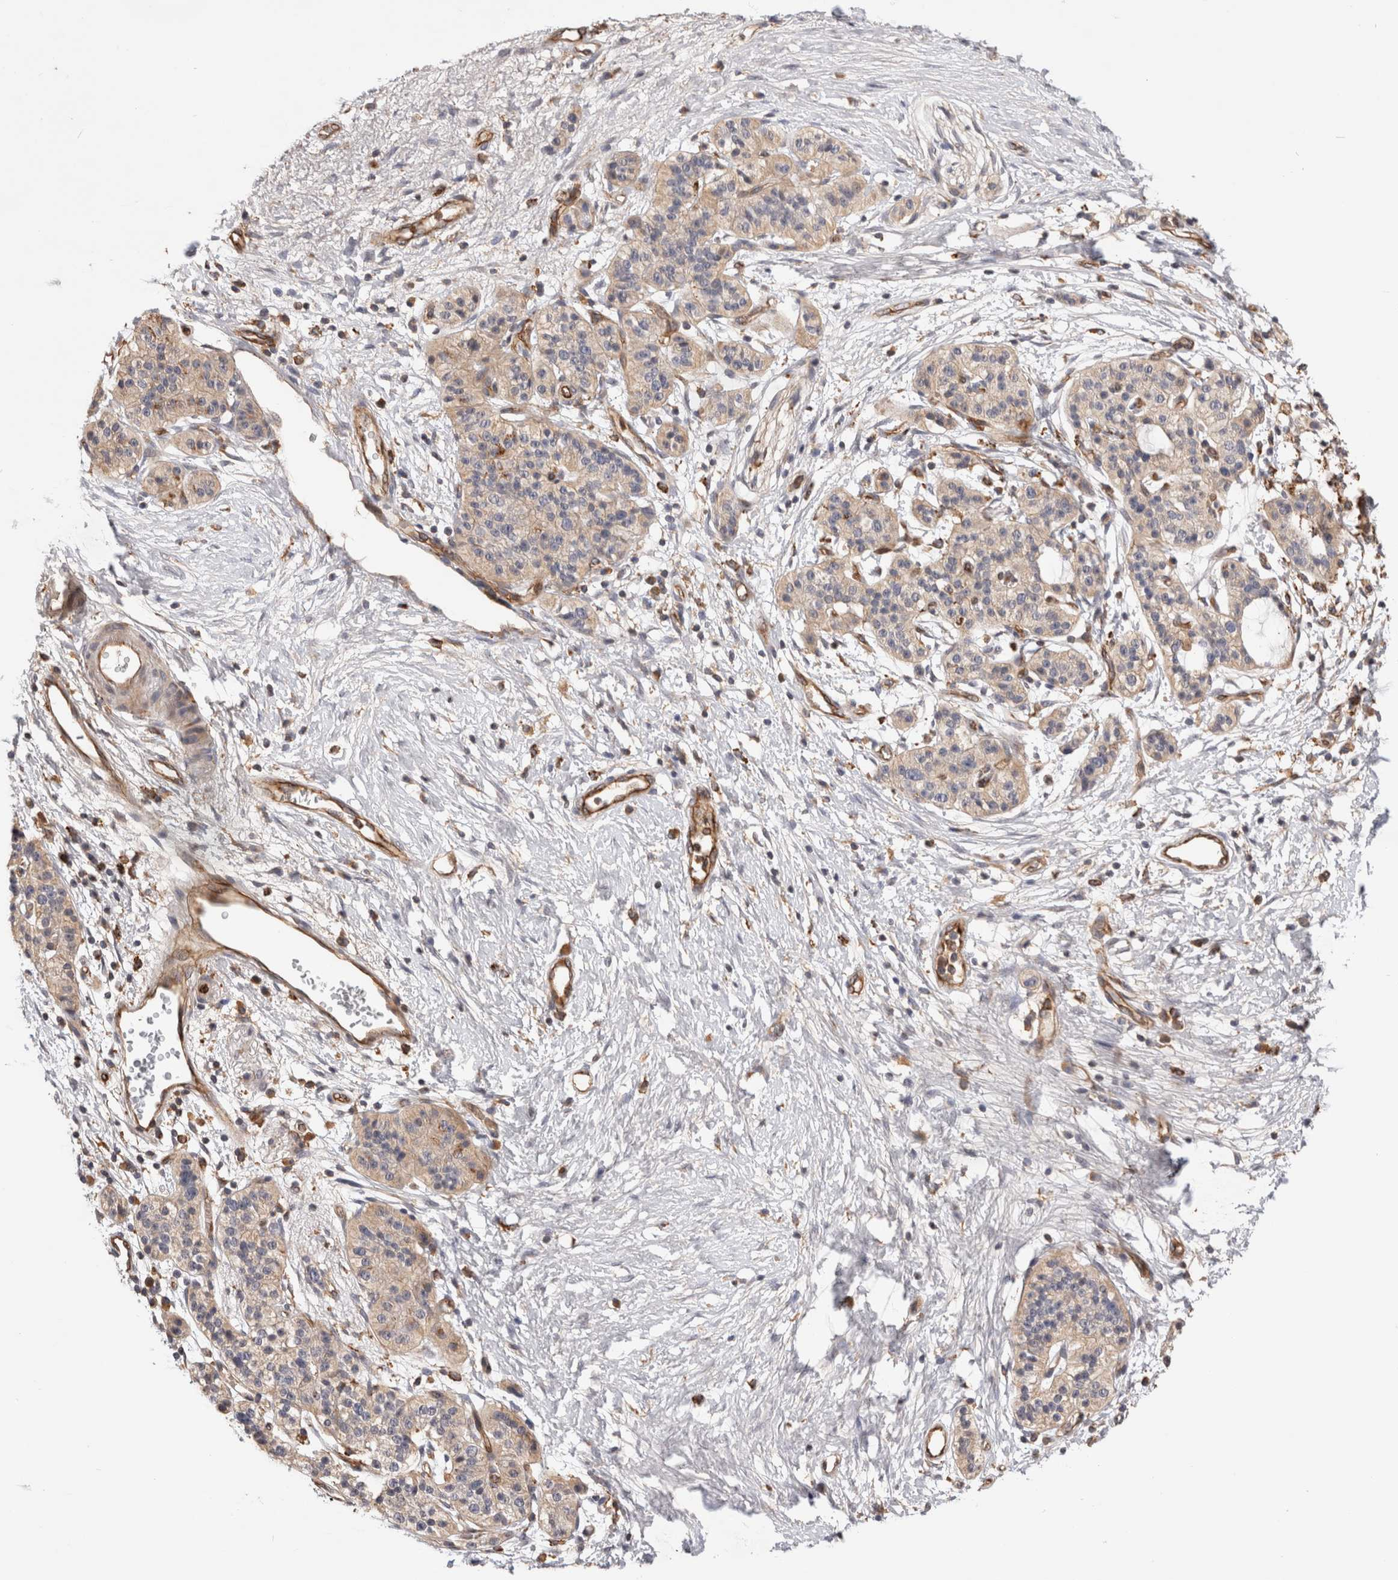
{"staining": {"intensity": "weak", "quantity": "<25%", "location": "cytoplasmic/membranous"}, "tissue": "pancreatic cancer", "cell_type": "Tumor cells", "image_type": "cancer", "snomed": [{"axis": "morphology", "description": "Adenocarcinoma, NOS"}, {"axis": "topography", "description": "Pancreas"}], "caption": "High magnification brightfield microscopy of pancreatic cancer stained with DAB (3,3'-diaminobenzidine) (brown) and counterstained with hematoxylin (blue): tumor cells show no significant positivity.", "gene": "BNIP2", "patient": {"sex": "male", "age": 50}}